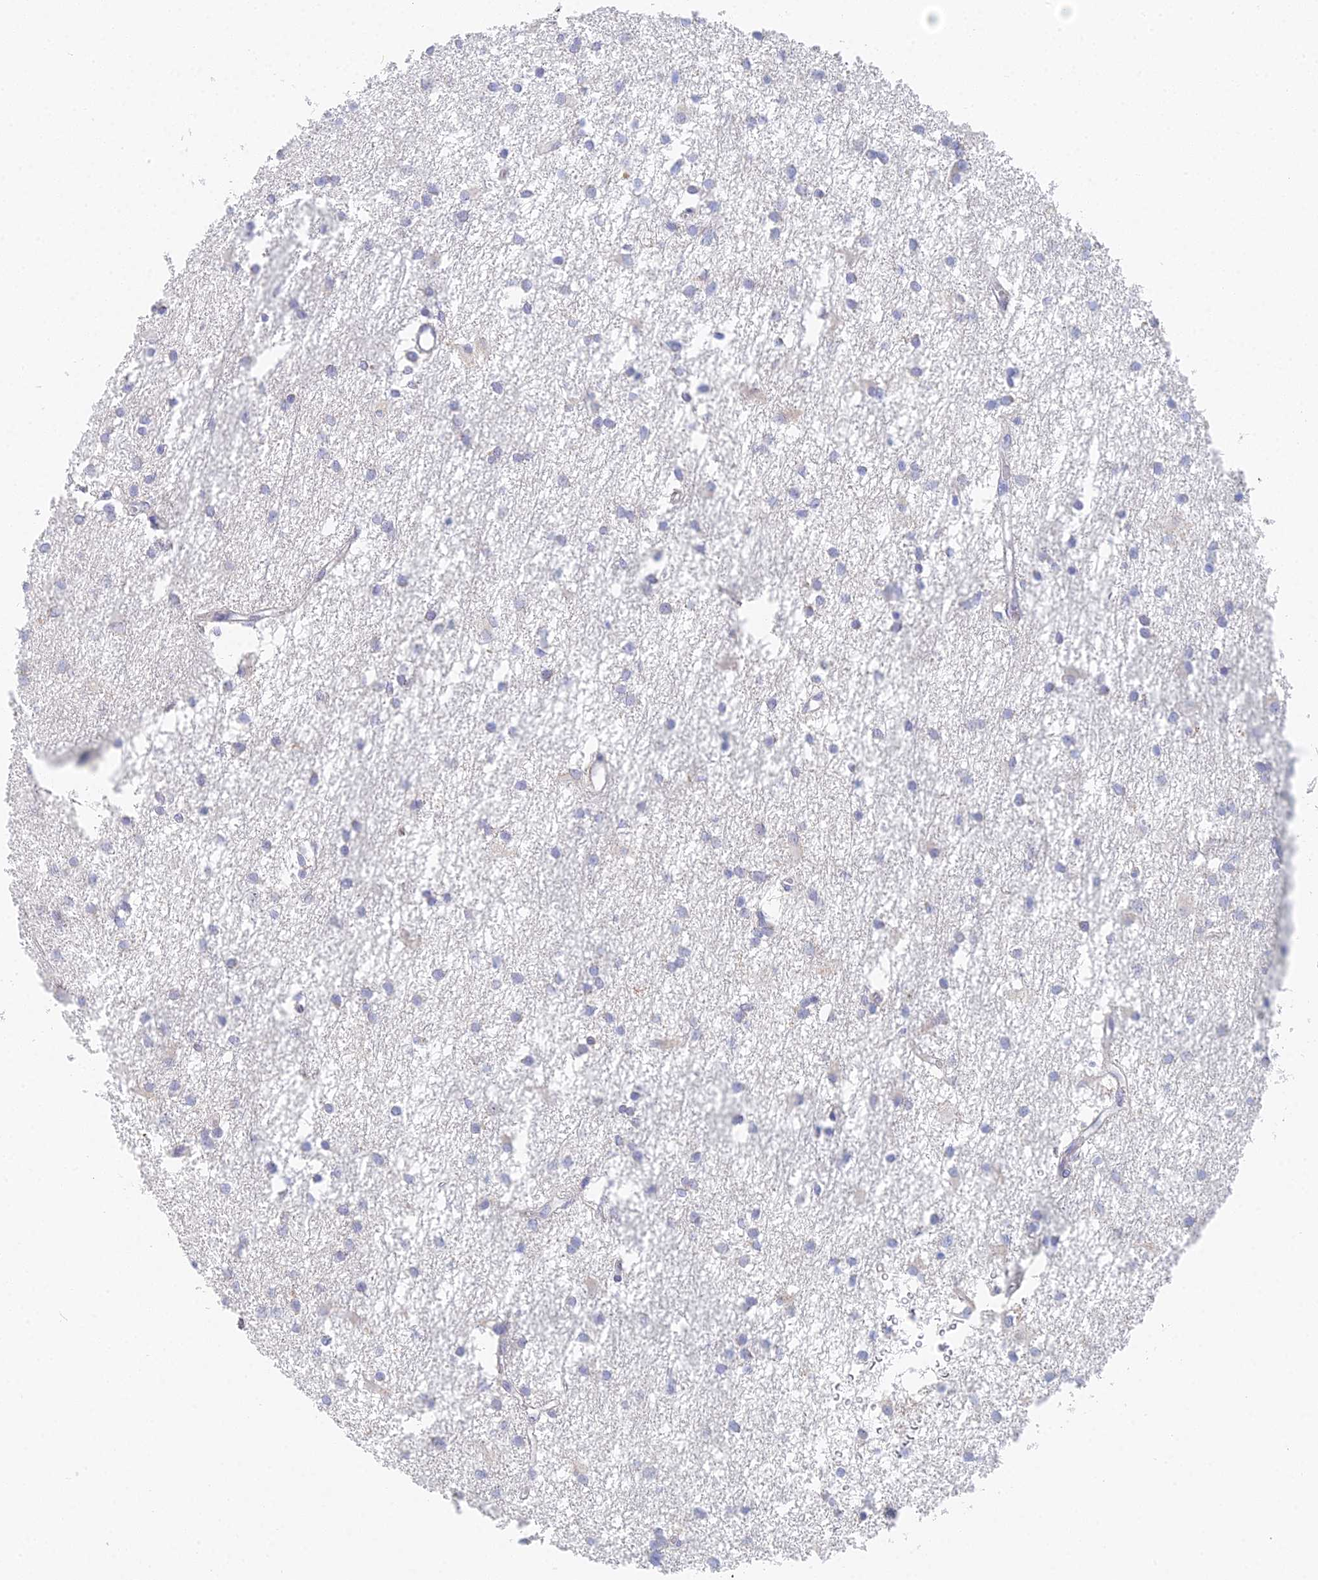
{"staining": {"intensity": "negative", "quantity": "none", "location": "none"}, "tissue": "glioma", "cell_type": "Tumor cells", "image_type": "cancer", "snomed": [{"axis": "morphology", "description": "Glioma, malignant, High grade"}, {"axis": "topography", "description": "Brain"}], "caption": "Image shows no protein positivity in tumor cells of malignant high-grade glioma tissue.", "gene": "MCM2", "patient": {"sex": "male", "age": 77}}